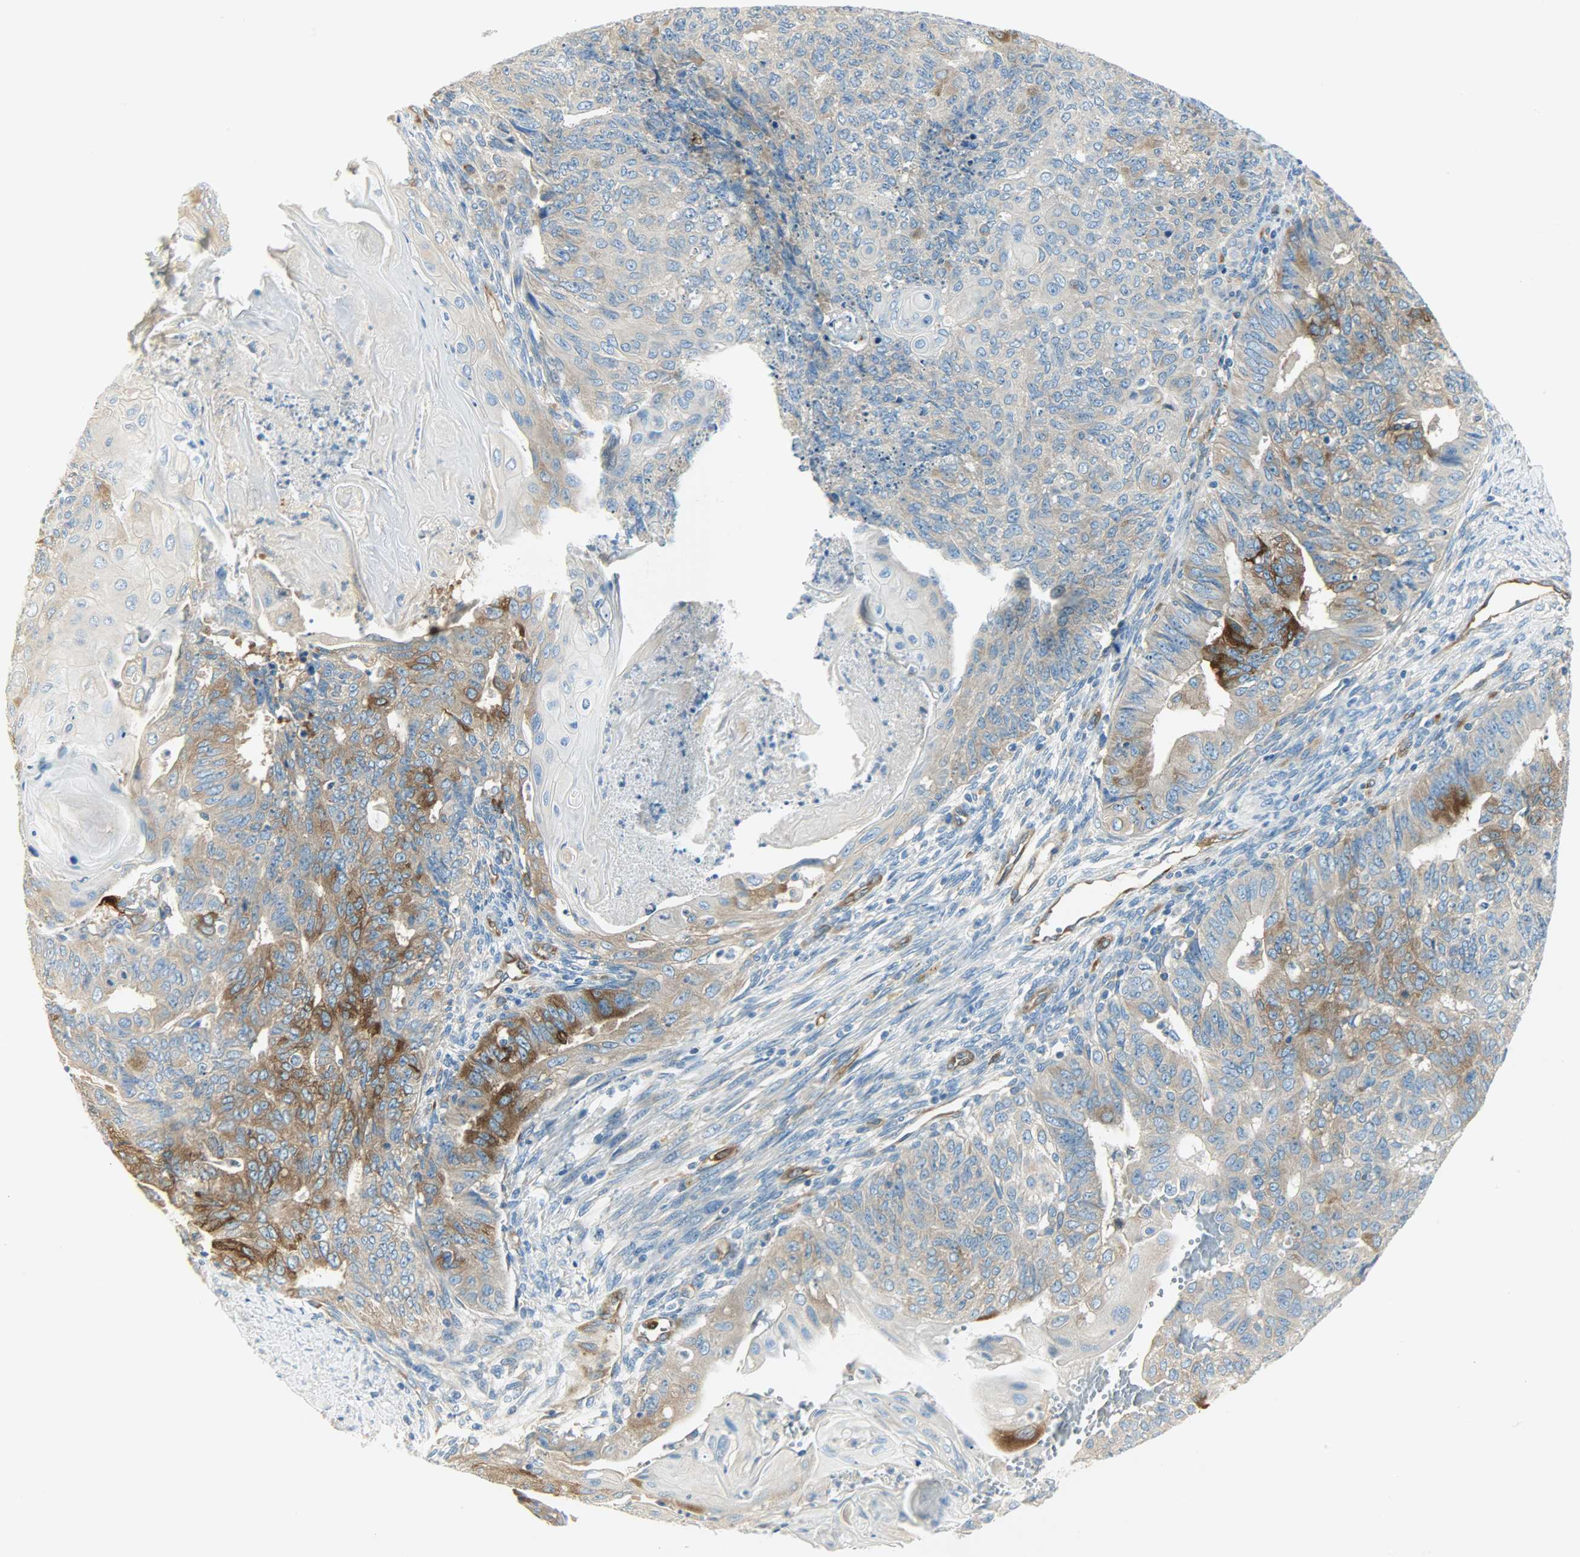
{"staining": {"intensity": "strong", "quantity": ">75%", "location": "cytoplasmic/membranous"}, "tissue": "endometrial cancer", "cell_type": "Tumor cells", "image_type": "cancer", "snomed": [{"axis": "morphology", "description": "Neoplasm, malignant, NOS"}, {"axis": "topography", "description": "Endometrium"}], "caption": "A brown stain labels strong cytoplasmic/membranous positivity of a protein in human endometrial cancer tumor cells. (Stains: DAB in brown, nuclei in blue, Microscopy: brightfield microscopy at high magnification).", "gene": "WARS1", "patient": {"sex": "female", "age": 74}}